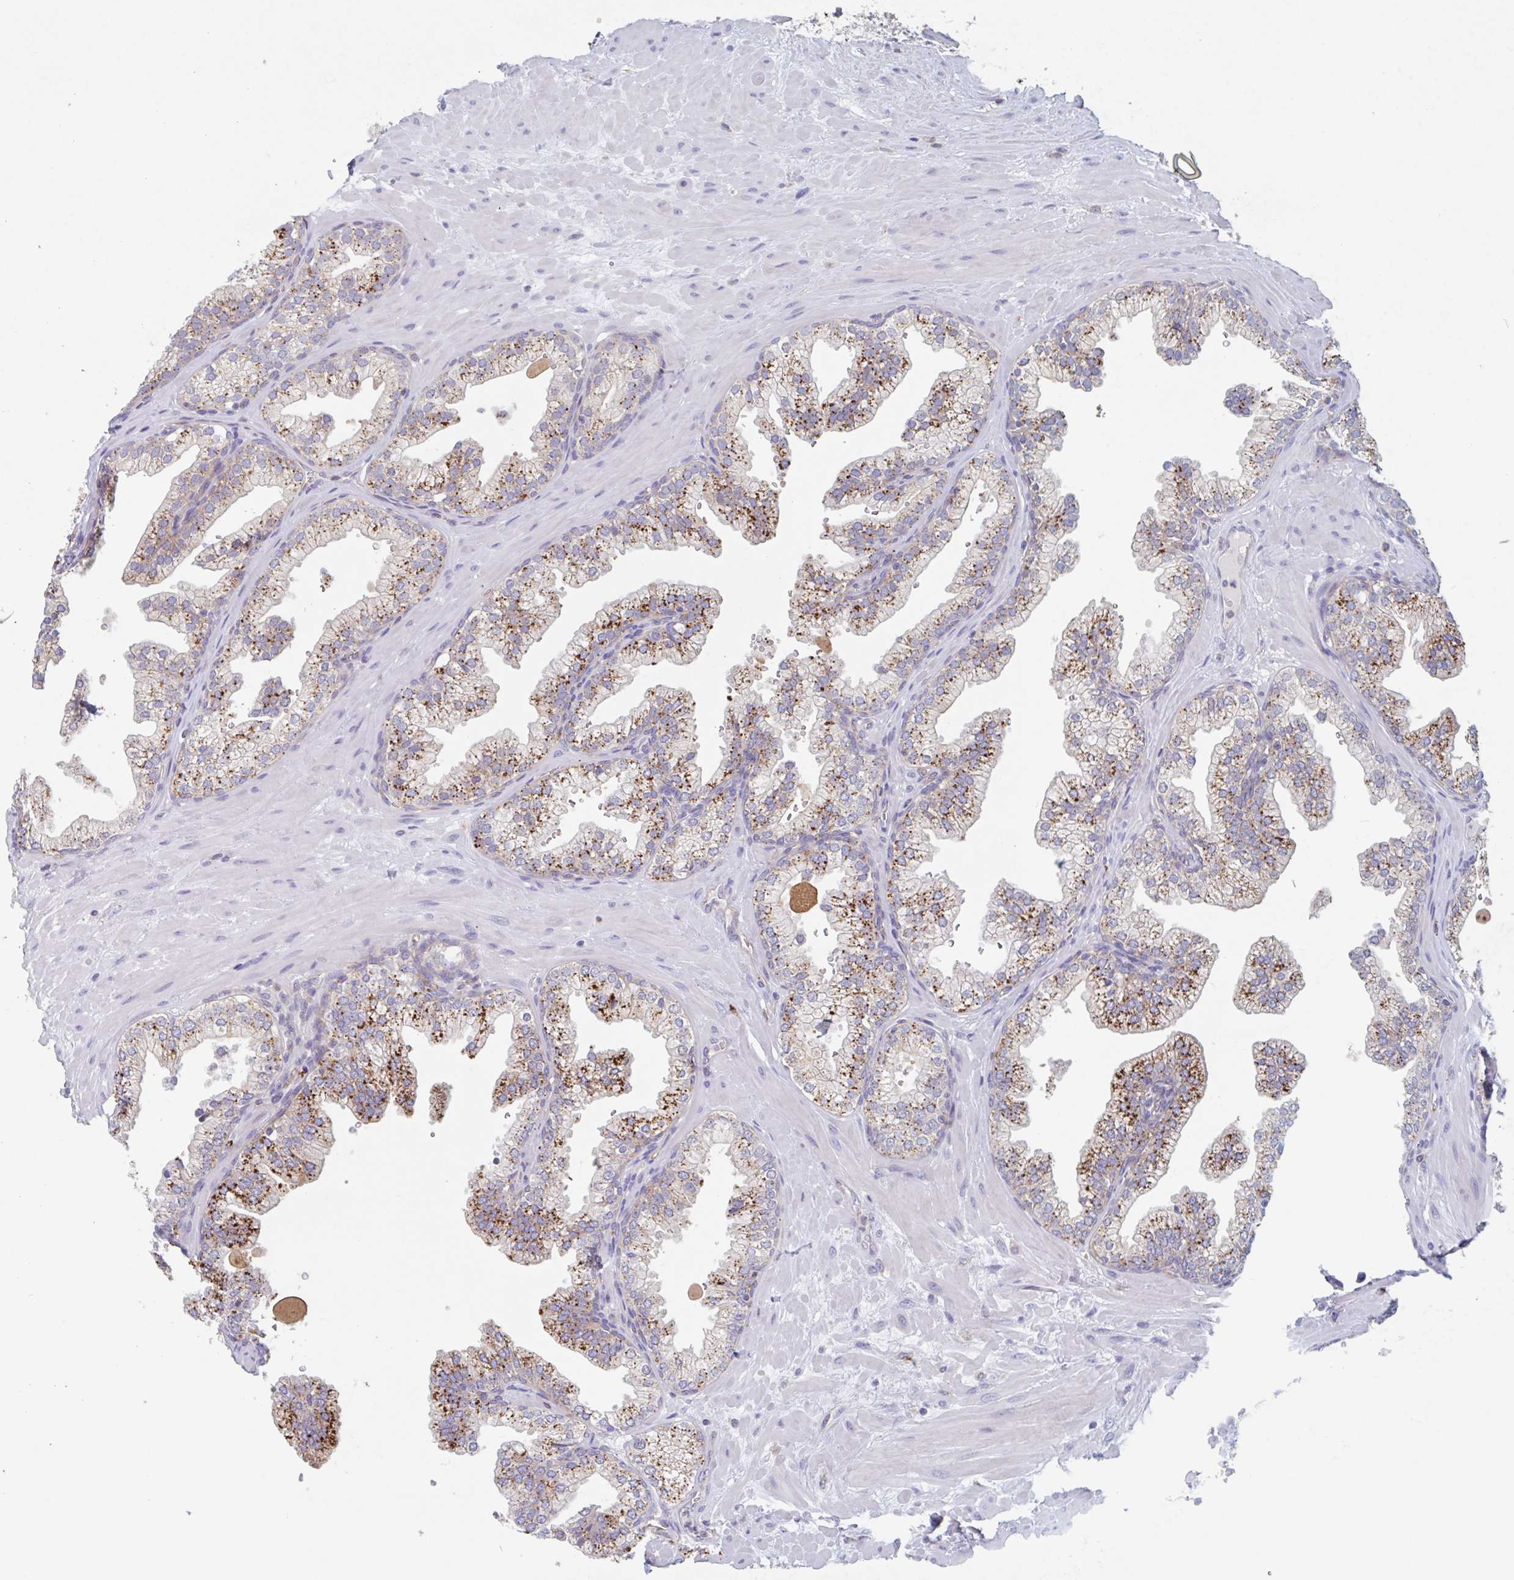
{"staining": {"intensity": "strong", "quantity": ">75%", "location": "cytoplasmic/membranous"}, "tissue": "prostate", "cell_type": "Glandular cells", "image_type": "normal", "snomed": [{"axis": "morphology", "description": "Normal tissue, NOS"}, {"axis": "topography", "description": "Prostate"}, {"axis": "topography", "description": "Peripheral nerve tissue"}], "caption": "A micrograph of prostate stained for a protein displays strong cytoplasmic/membranous brown staining in glandular cells. The staining is performed using DAB brown chromogen to label protein expression. The nuclei are counter-stained blue using hematoxylin.", "gene": "MANBA", "patient": {"sex": "male", "age": 61}}